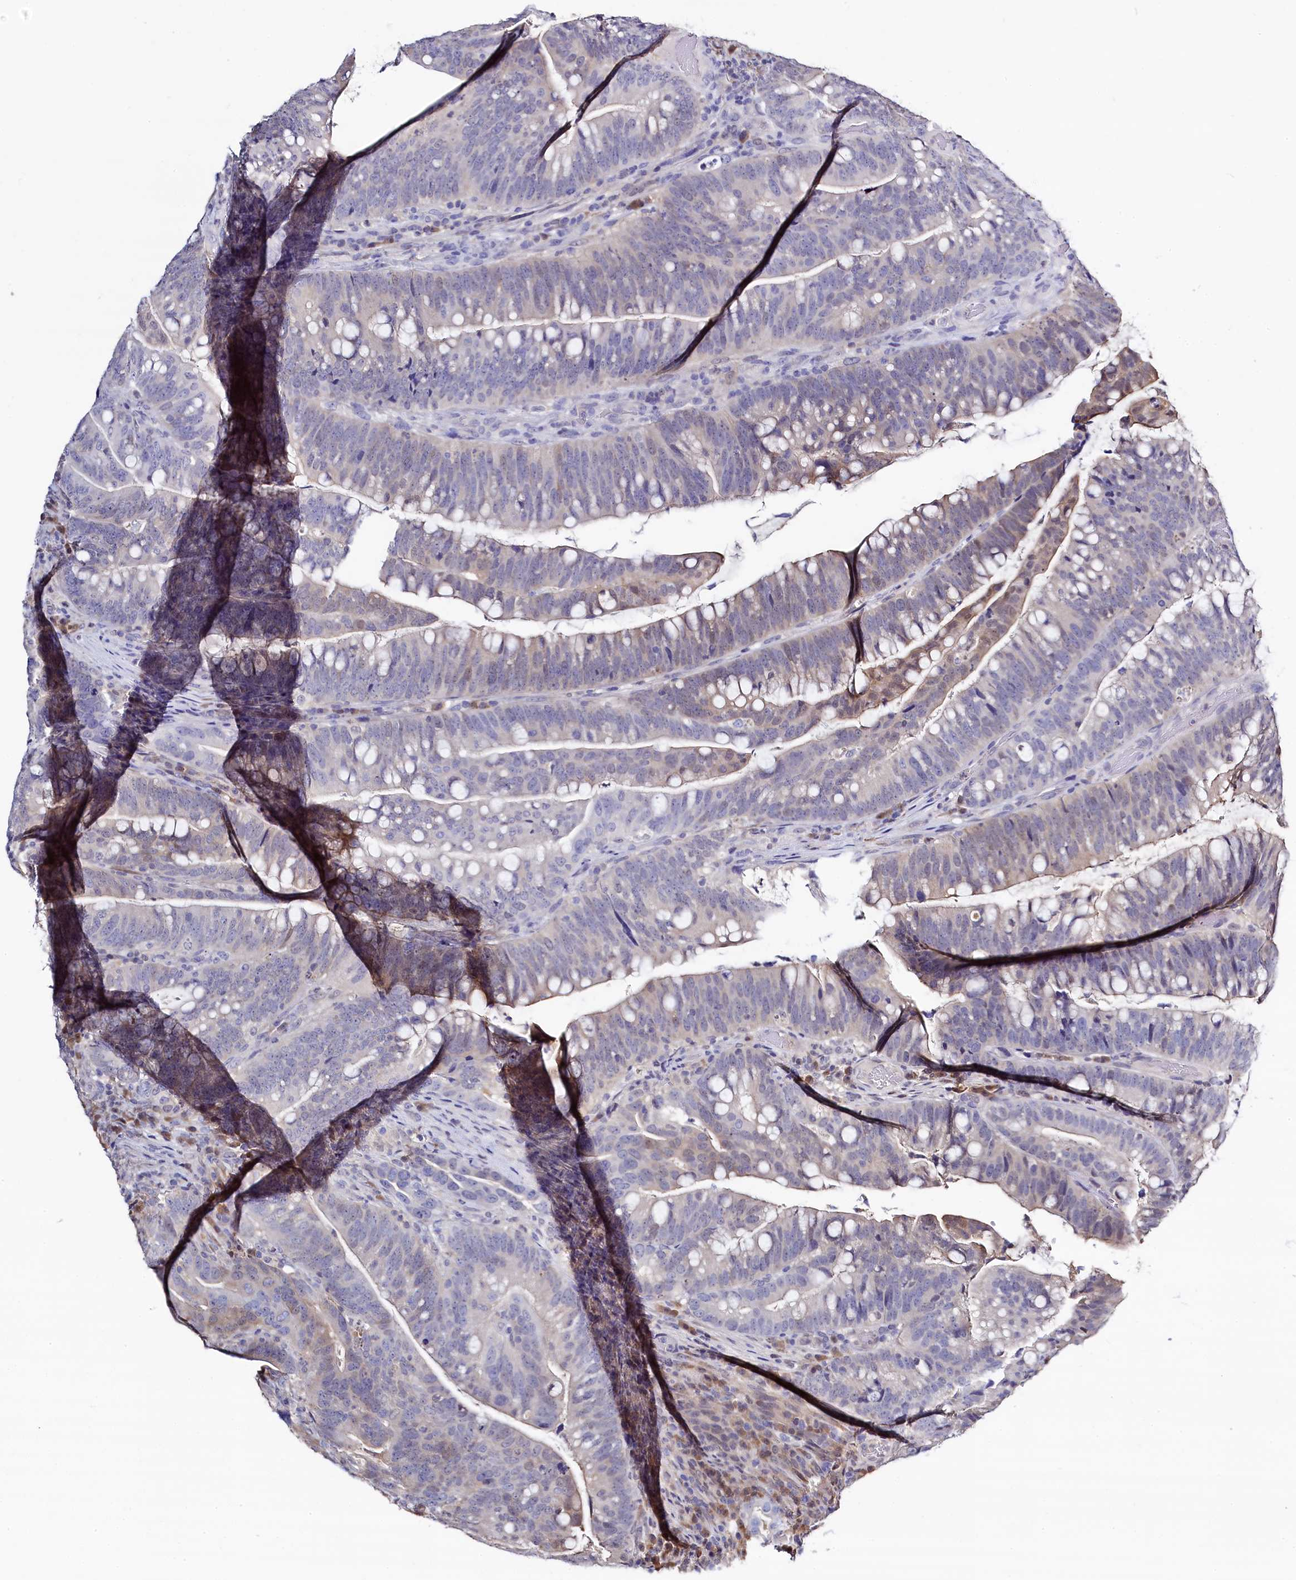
{"staining": {"intensity": "negative", "quantity": "none", "location": "none"}, "tissue": "colorectal cancer", "cell_type": "Tumor cells", "image_type": "cancer", "snomed": [{"axis": "morphology", "description": "Adenocarcinoma, NOS"}, {"axis": "topography", "description": "Colon"}], "caption": "Immunohistochemical staining of adenocarcinoma (colorectal) reveals no significant staining in tumor cells. The staining was performed using DAB to visualize the protein expression in brown, while the nuclei were stained in blue with hematoxylin (Magnification: 20x).", "gene": "C11orf54", "patient": {"sex": "female", "age": 66}}